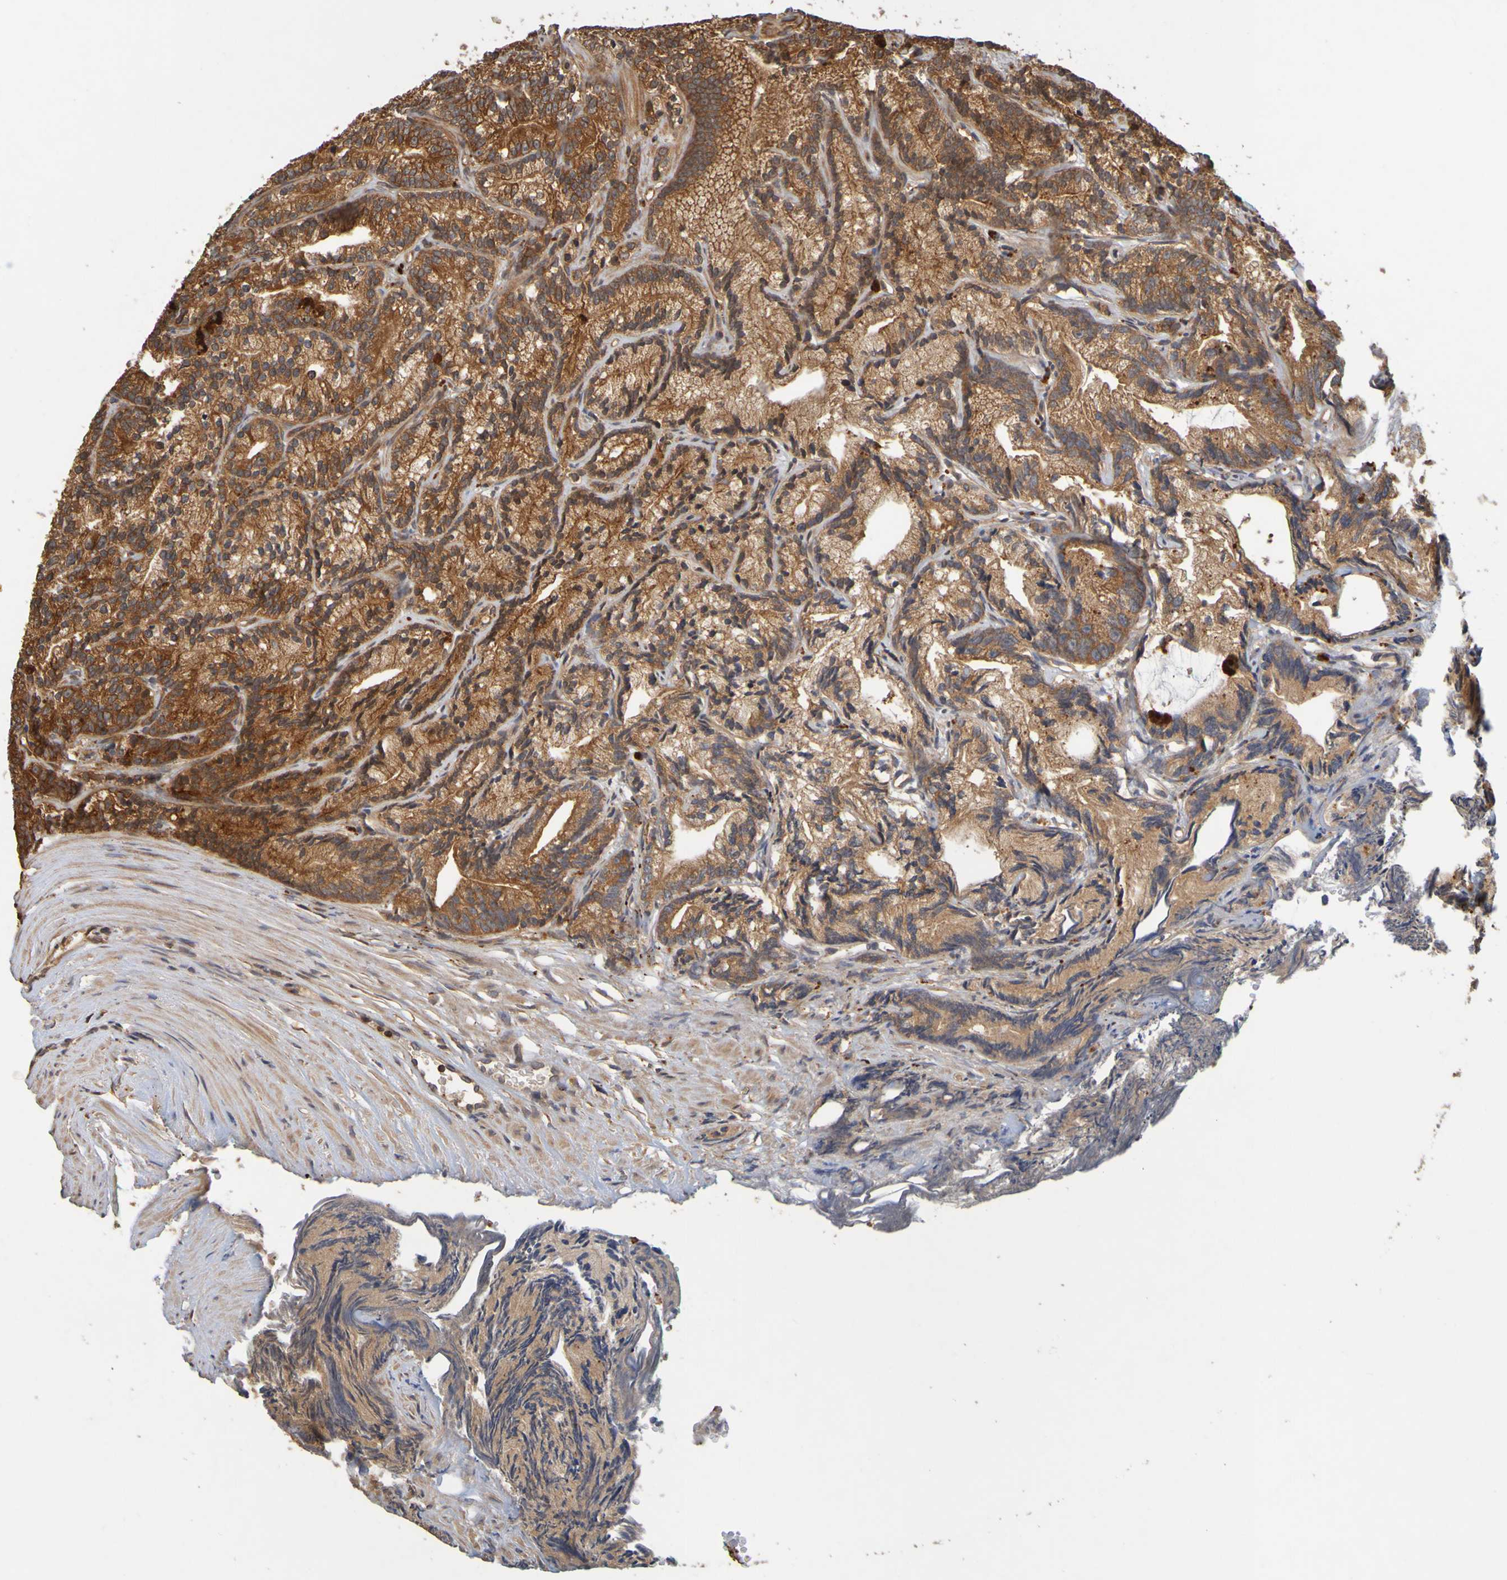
{"staining": {"intensity": "strong", "quantity": ">75%", "location": "cytoplasmic/membranous"}, "tissue": "prostate cancer", "cell_type": "Tumor cells", "image_type": "cancer", "snomed": [{"axis": "morphology", "description": "Adenocarcinoma, Low grade"}, {"axis": "topography", "description": "Prostate"}], "caption": "Strong cytoplasmic/membranous protein expression is present in approximately >75% of tumor cells in prostate adenocarcinoma (low-grade).", "gene": "OCRL", "patient": {"sex": "male", "age": 89}}